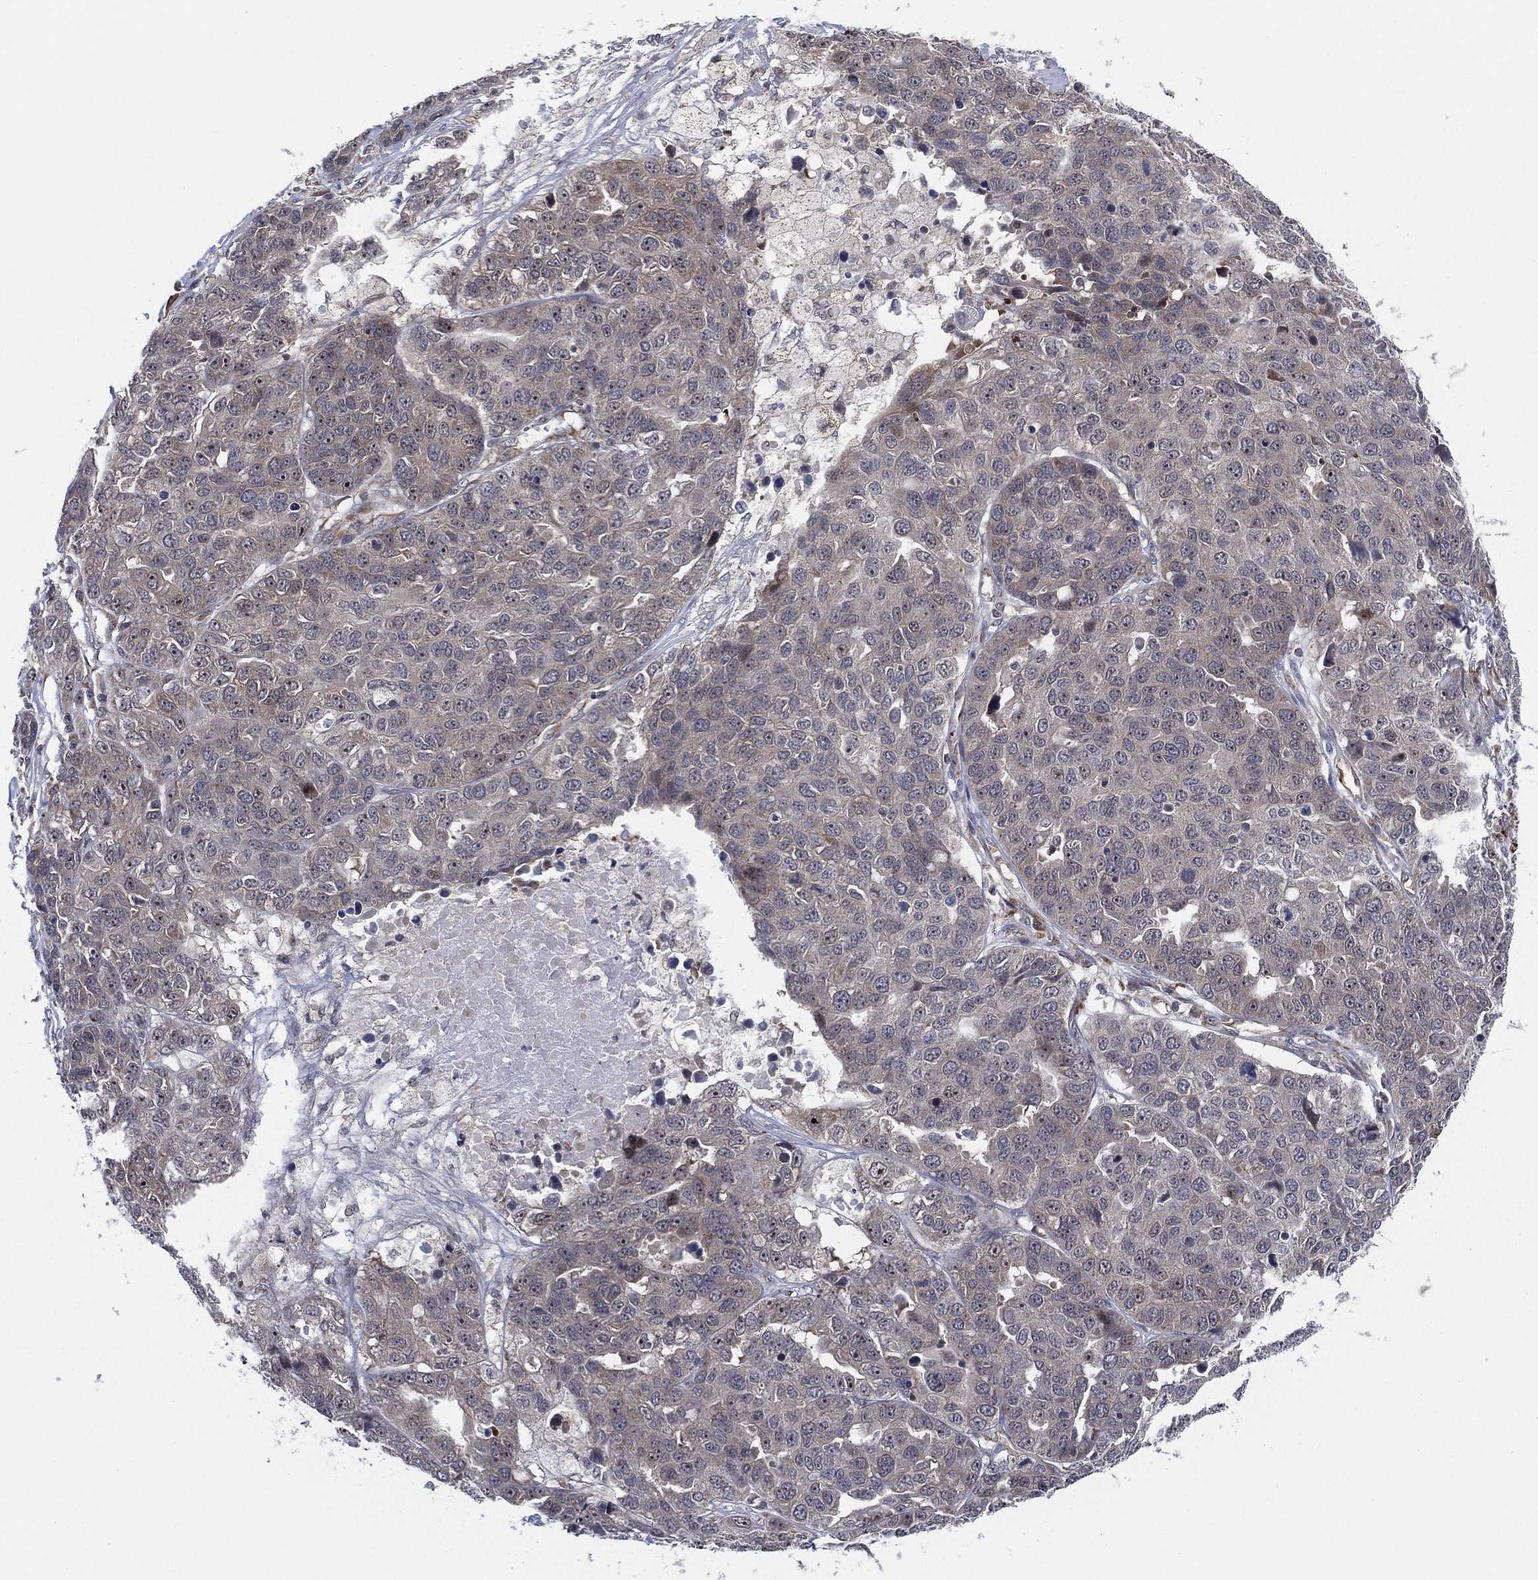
{"staining": {"intensity": "negative", "quantity": "none", "location": "none"}, "tissue": "ovarian cancer", "cell_type": "Tumor cells", "image_type": "cancer", "snomed": [{"axis": "morphology", "description": "Cystadenocarcinoma, serous, NOS"}, {"axis": "topography", "description": "Ovary"}], "caption": "This photomicrograph is of serous cystadenocarcinoma (ovarian) stained with IHC to label a protein in brown with the nuclei are counter-stained blue. There is no staining in tumor cells.", "gene": "FAM104A", "patient": {"sex": "female", "age": 87}}